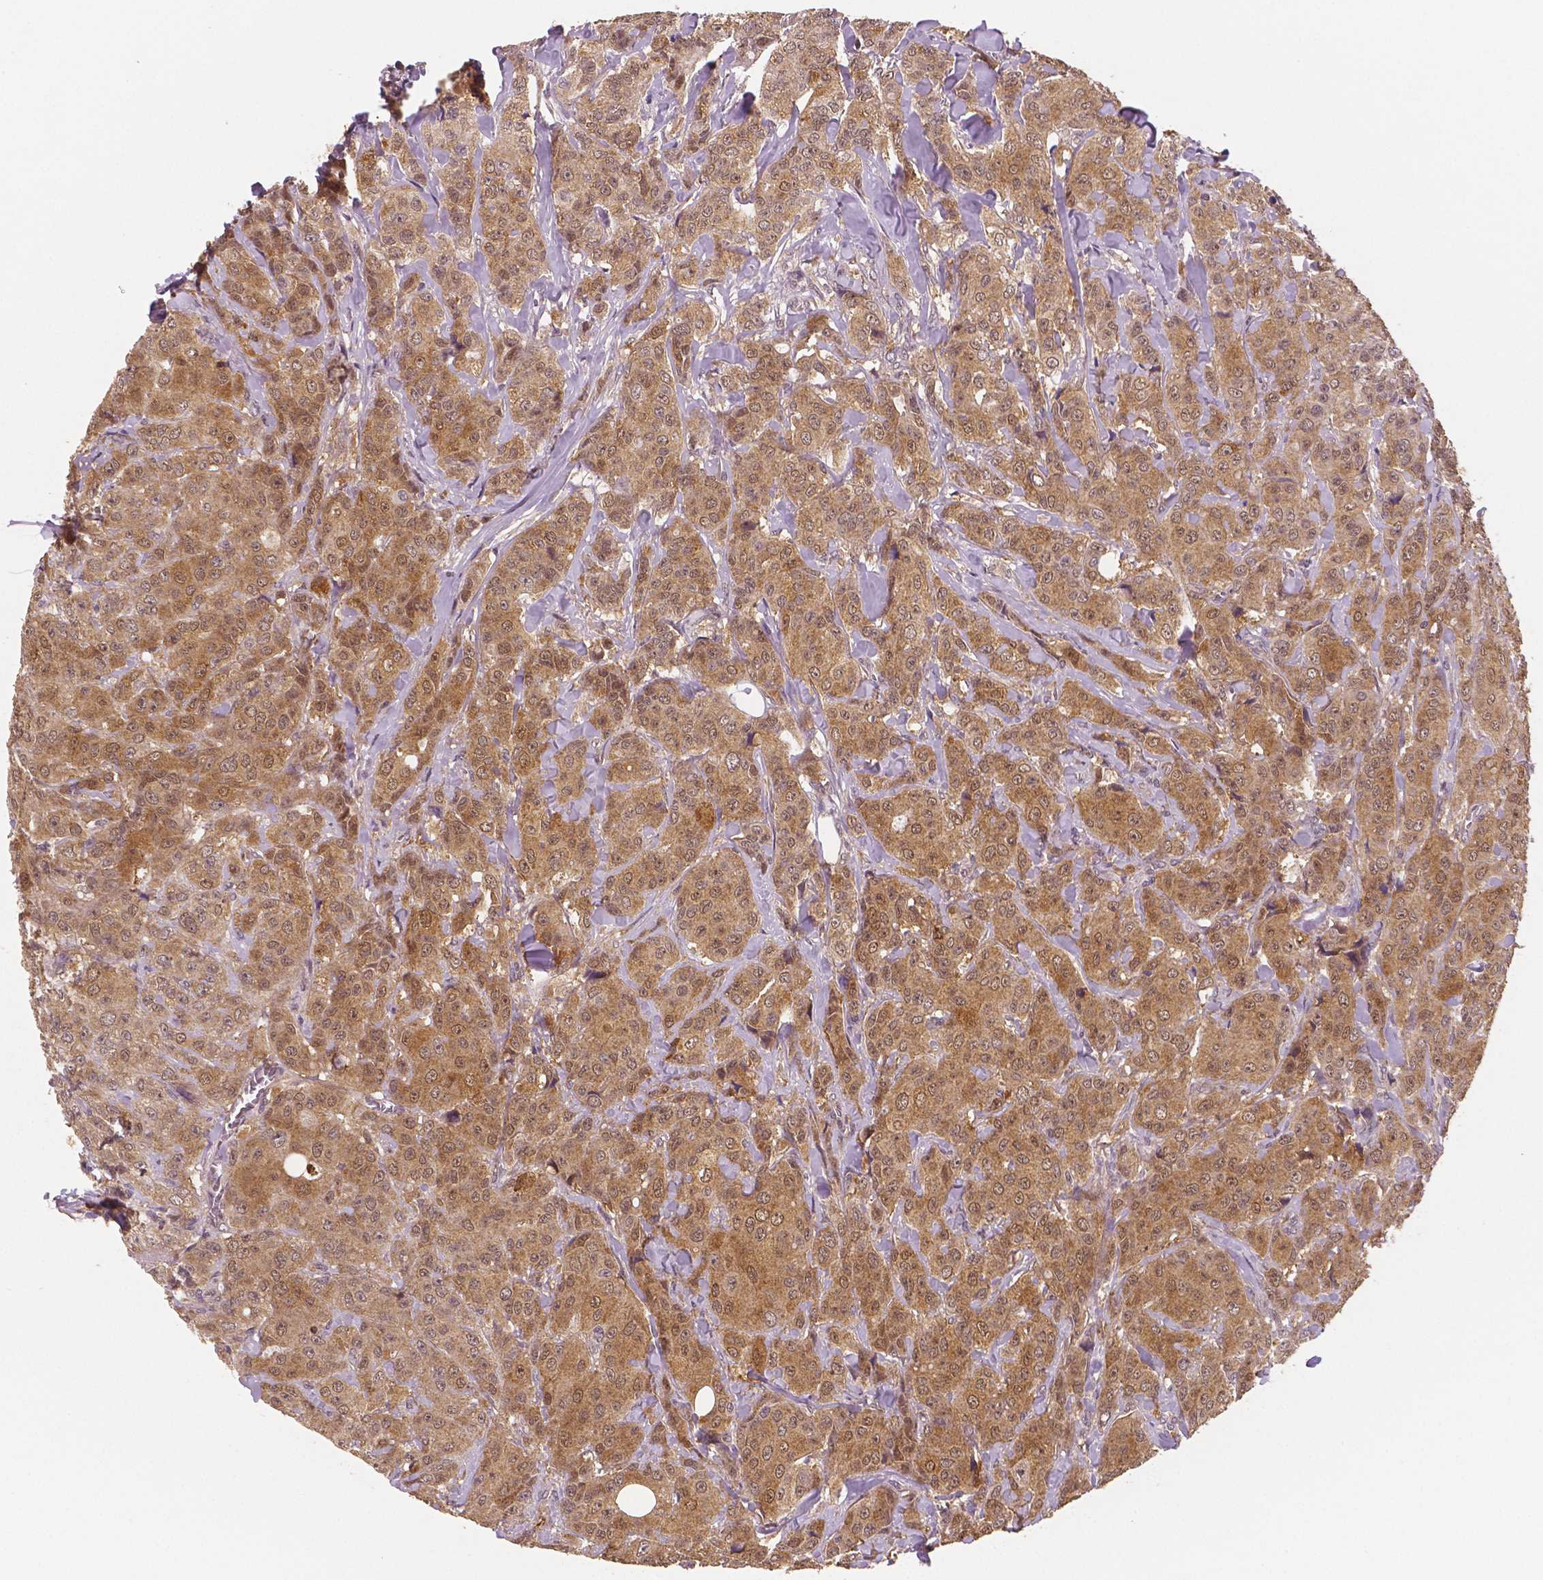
{"staining": {"intensity": "moderate", "quantity": ">75%", "location": "cytoplasmic/membranous,nuclear"}, "tissue": "breast cancer", "cell_type": "Tumor cells", "image_type": "cancer", "snomed": [{"axis": "morphology", "description": "Duct carcinoma"}, {"axis": "topography", "description": "Breast"}], "caption": "Moderate cytoplasmic/membranous and nuclear protein expression is appreciated in approximately >75% of tumor cells in intraductal carcinoma (breast). The protein is stained brown, and the nuclei are stained in blue (DAB IHC with brightfield microscopy, high magnification).", "gene": "STAT3", "patient": {"sex": "female", "age": 43}}